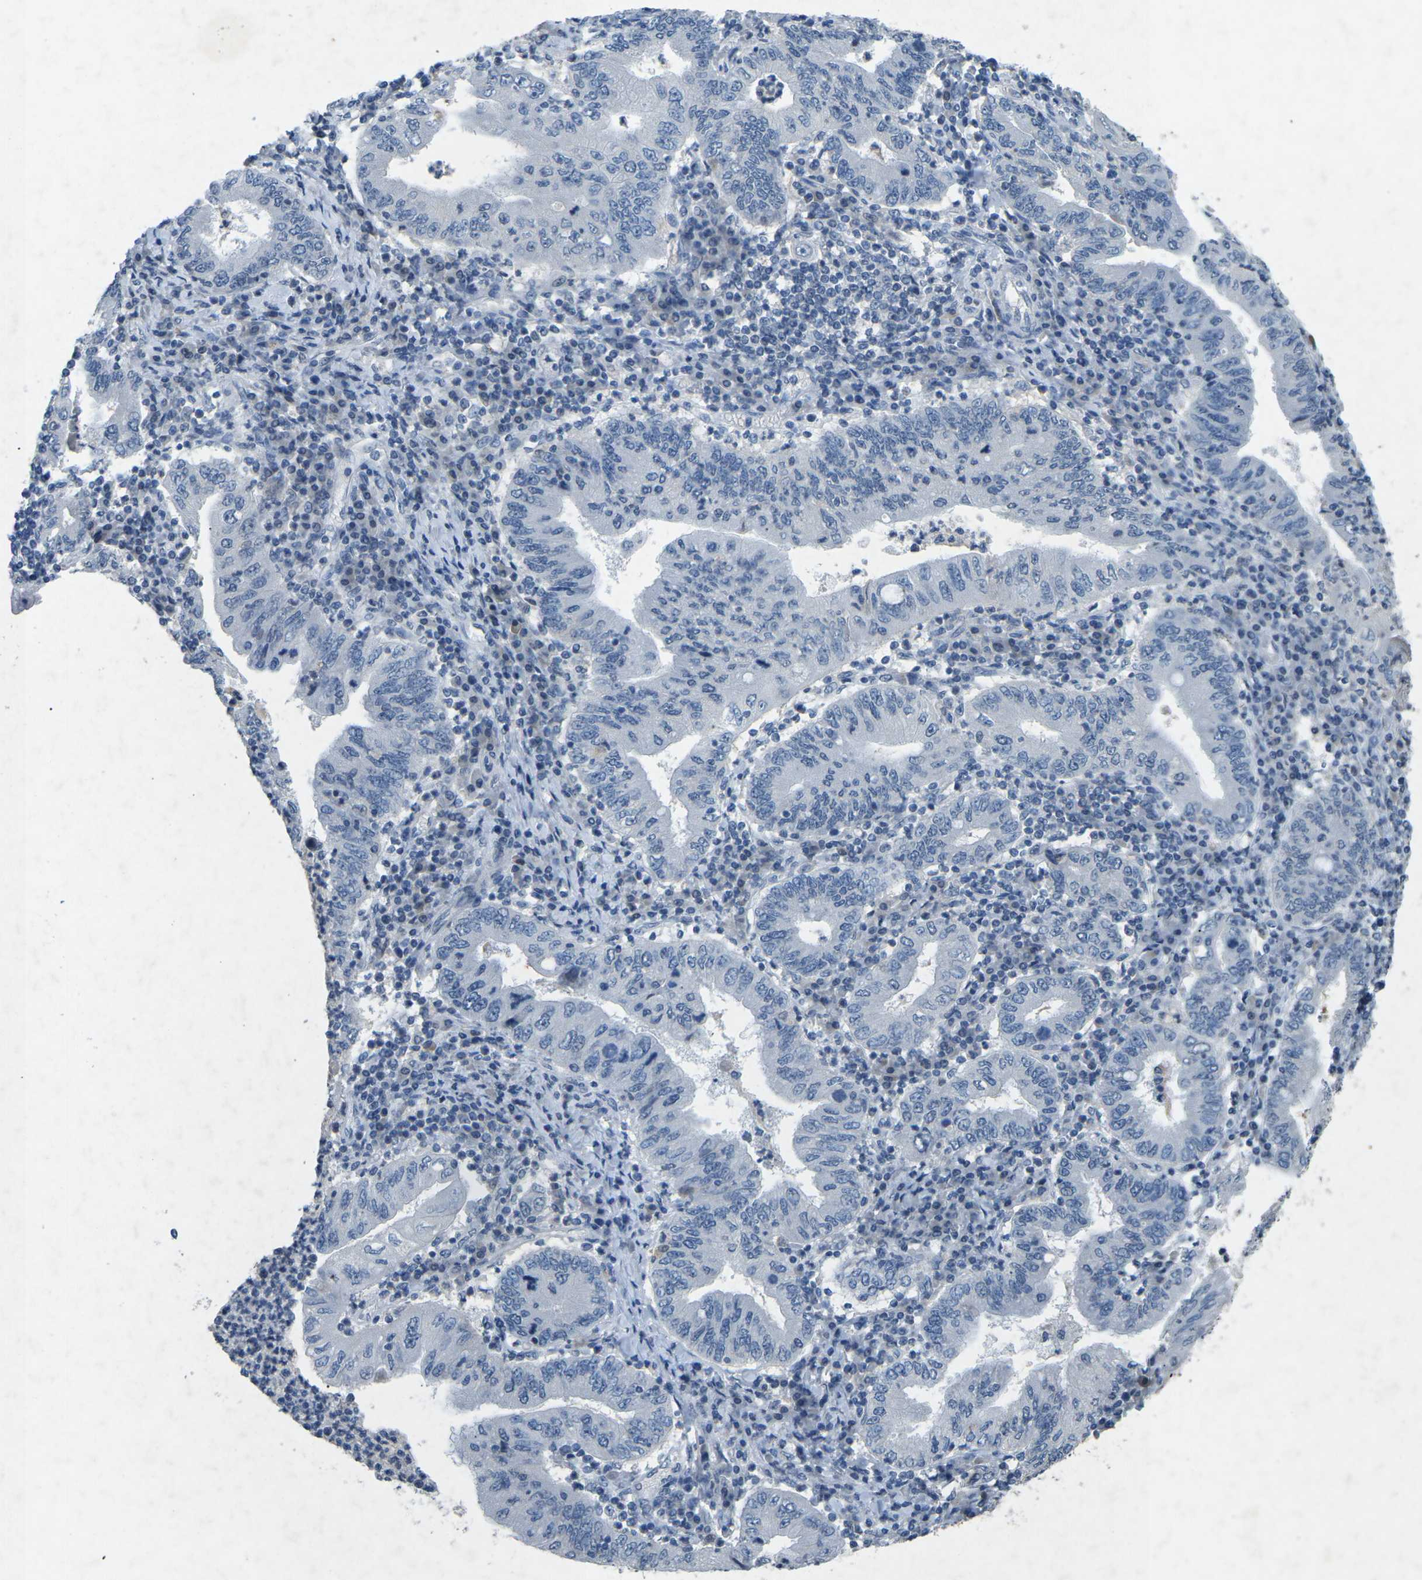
{"staining": {"intensity": "negative", "quantity": "none", "location": "none"}, "tissue": "stomach cancer", "cell_type": "Tumor cells", "image_type": "cancer", "snomed": [{"axis": "morphology", "description": "Normal tissue, NOS"}, {"axis": "morphology", "description": "Adenocarcinoma, NOS"}, {"axis": "topography", "description": "Esophagus"}, {"axis": "topography", "description": "Stomach, upper"}, {"axis": "topography", "description": "Peripheral nerve tissue"}], "caption": "A histopathology image of stomach cancer stained for a protein displays no brown staining in tumor cells.", "gene": "A1BG", "patient": {"sex": "male", "age": 62}}